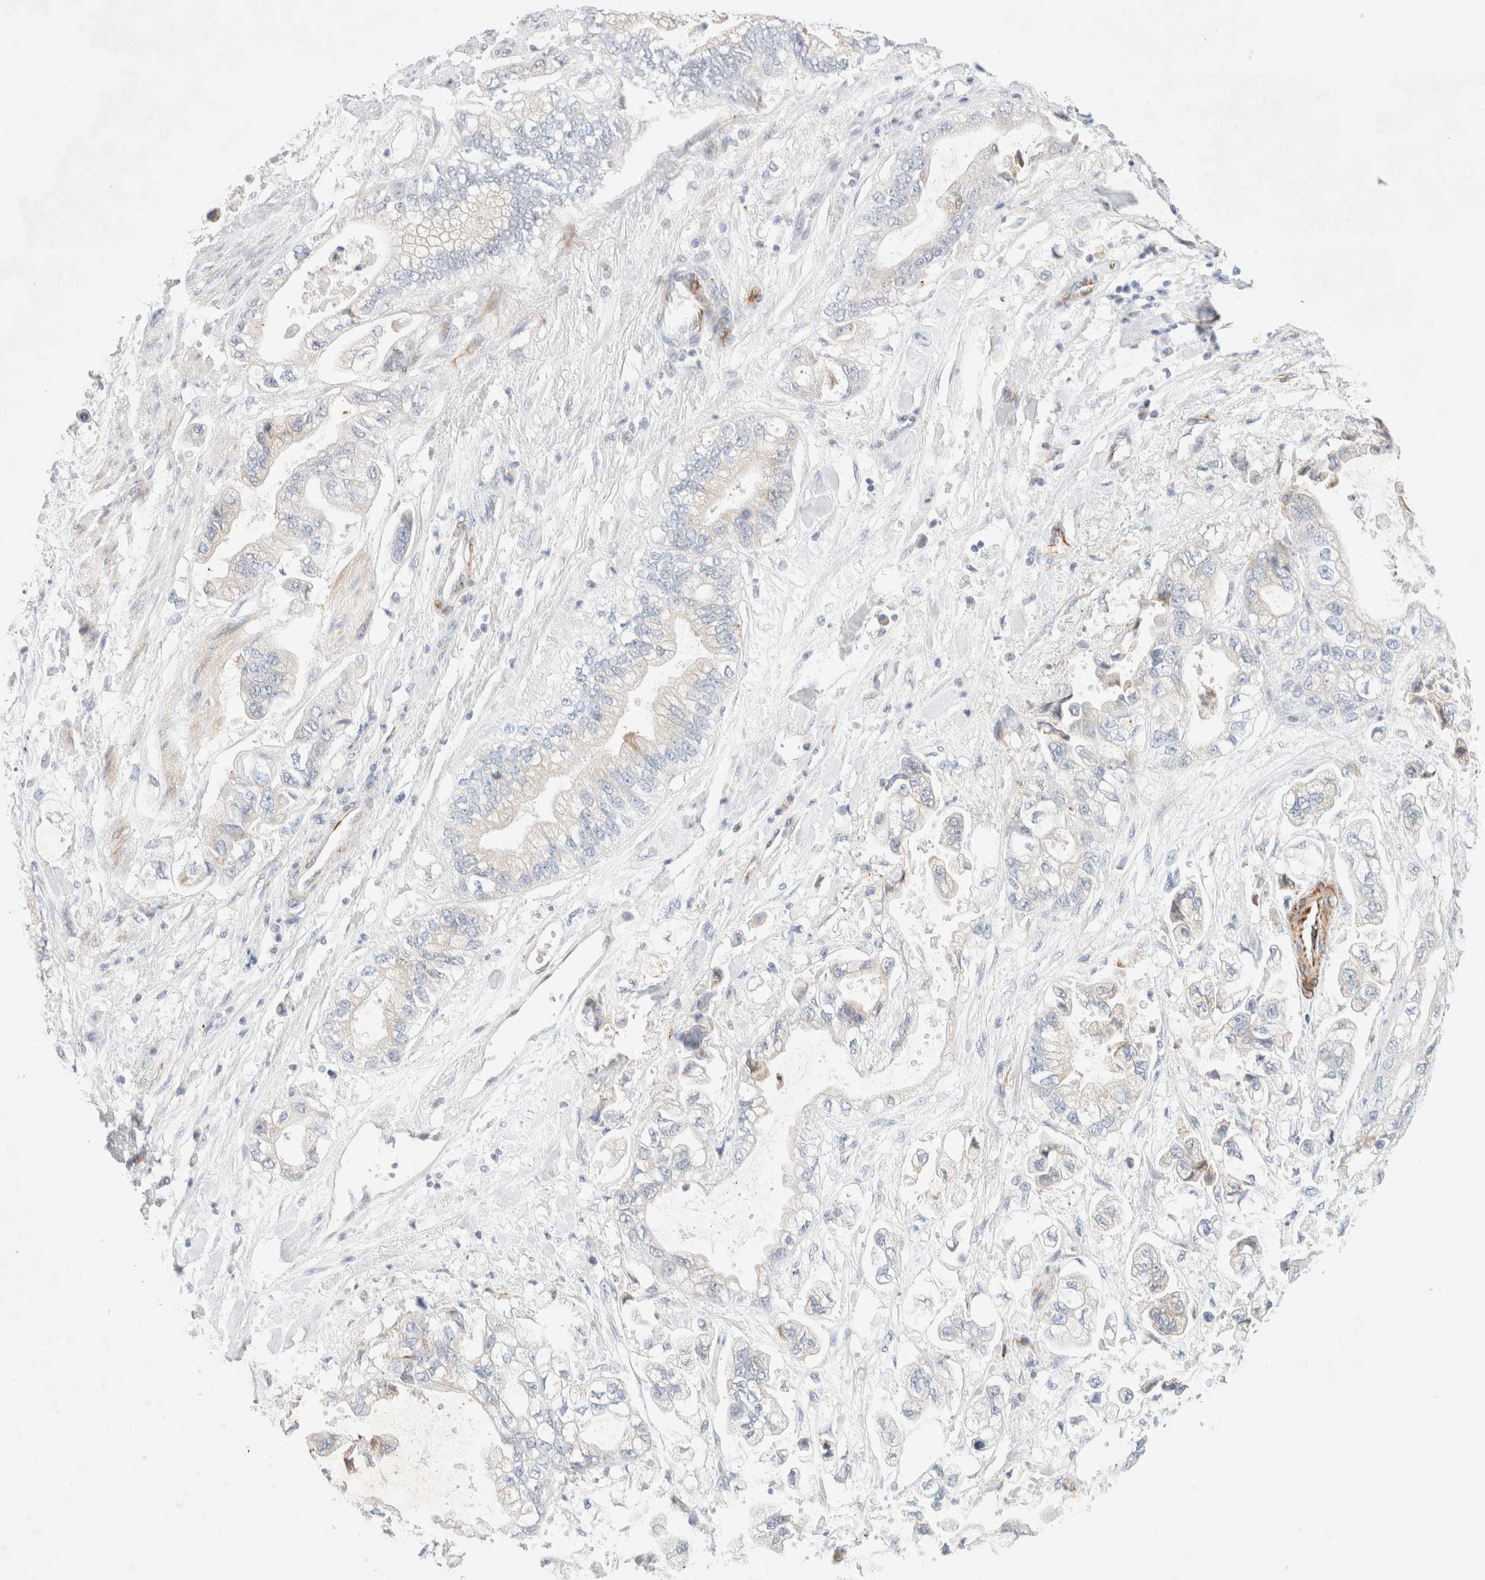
{"staining": {"intensity": "negative", "quantity": "none", "location": "none"}, "tissue": "stomach cancer", "cell_type": "Tumor cells", "image_type": "cancer", "snomed": [{"axis": "morphology", "description": "Normal tissue, NOS"}, {"axis": "morphology", "description": "Adenocarcinoma, NOS"}, {"axis": "topography", "description": "Stomach"}], "caption": "Adenocarcinoma (stomach) stained for a protein using IHC displays no expression tumor cells.", "gene": "SLC25A48", "patient": {"sex": "male", "age": 62}}